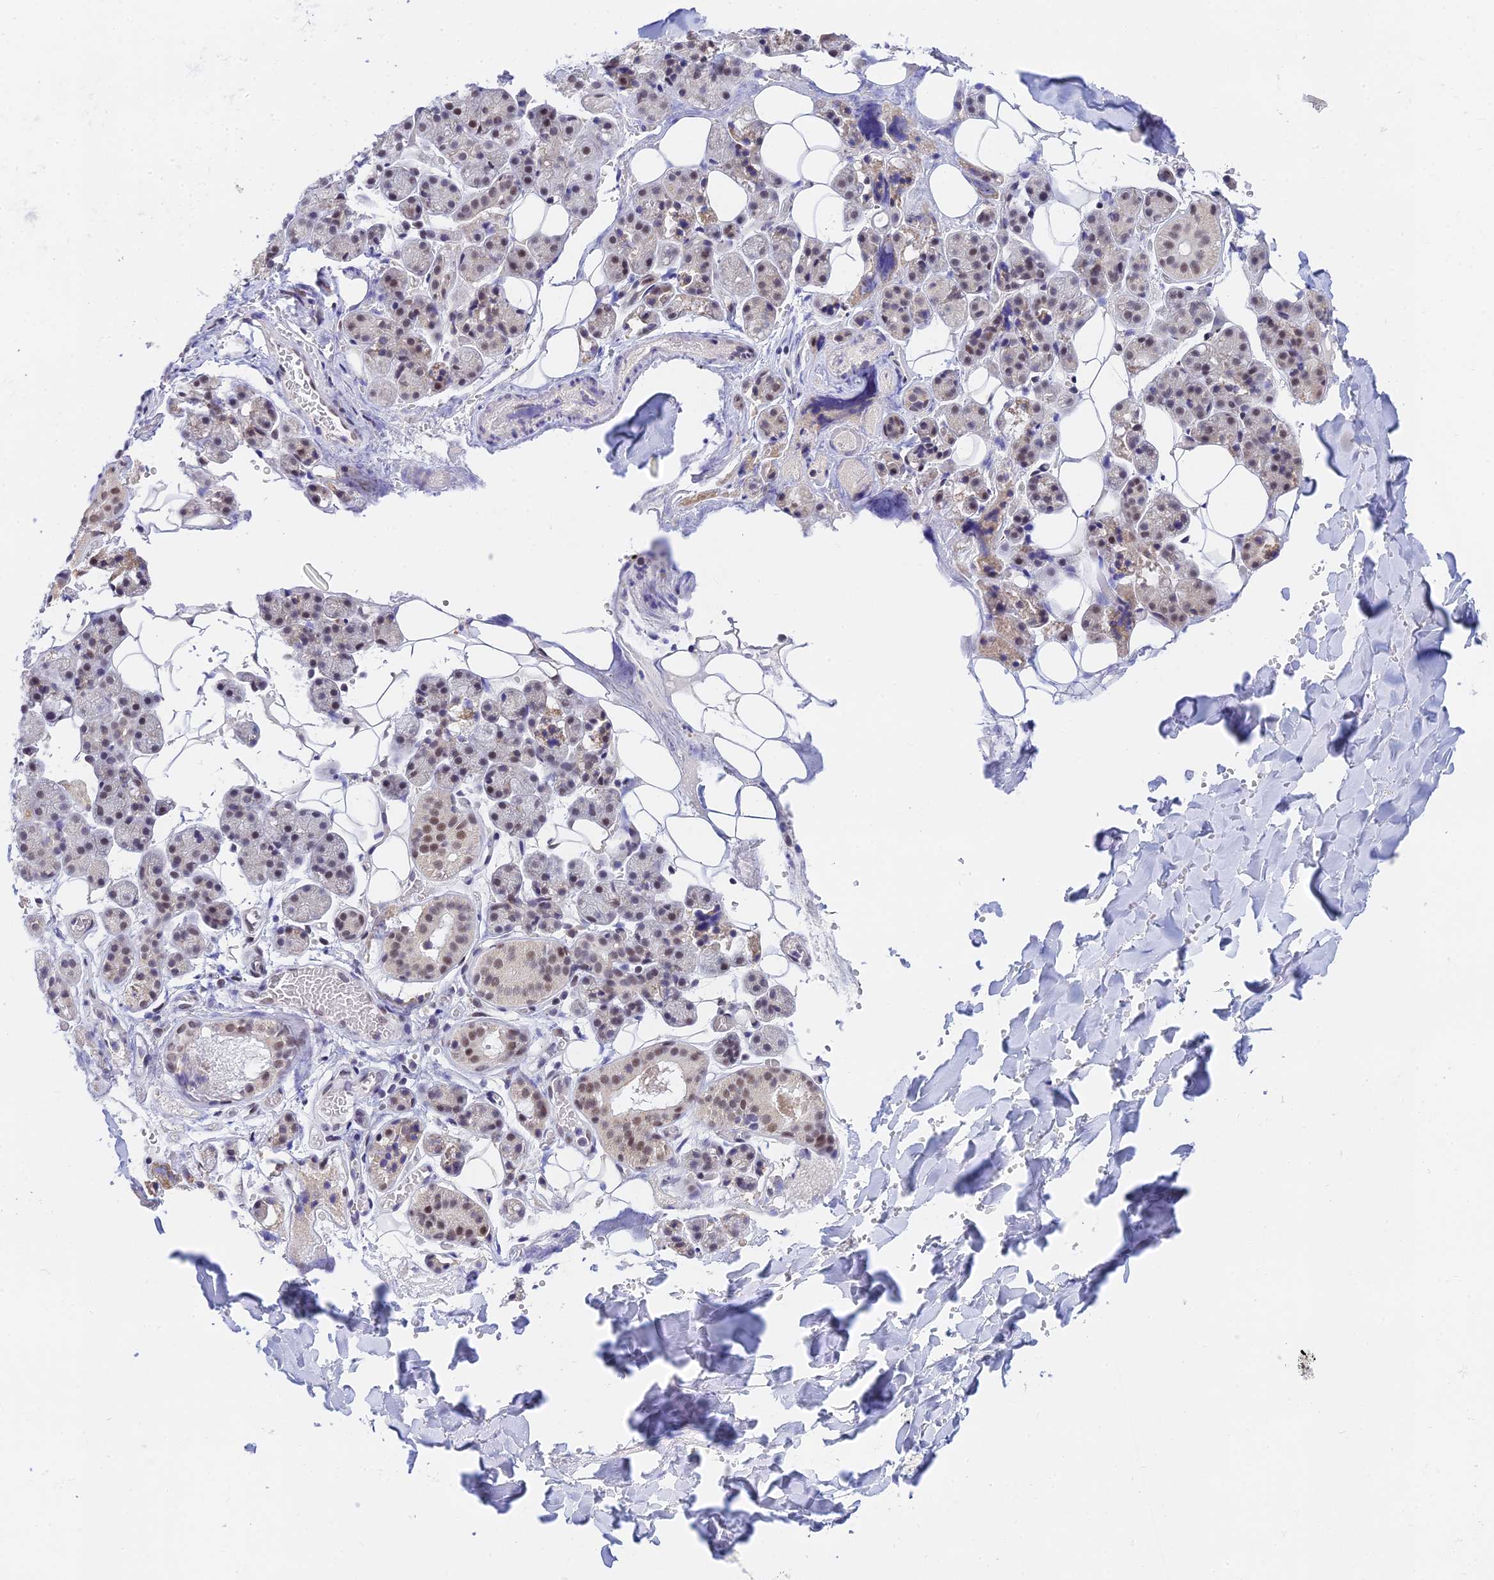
{"staining": {"intensity": "weak", "quantity": "25%-75%", "location": "nuclear"}, "tissue": "salivary gland", "cell_type": "Glandular cells", "image_type": "normal", "snomed": [{"axis": "morphology", "description": "Normal tissue, NOS"}, {"axis": "topography", "description": "Salivary gland"}], "caption": "DAB immunohistochemical staining of normal salivary gland exhibits weak nuclear protein positivity in about 25%-75% of glandular cells.", "gene": "C2orf49", "patient": {"sex": "female", "age": 33}}